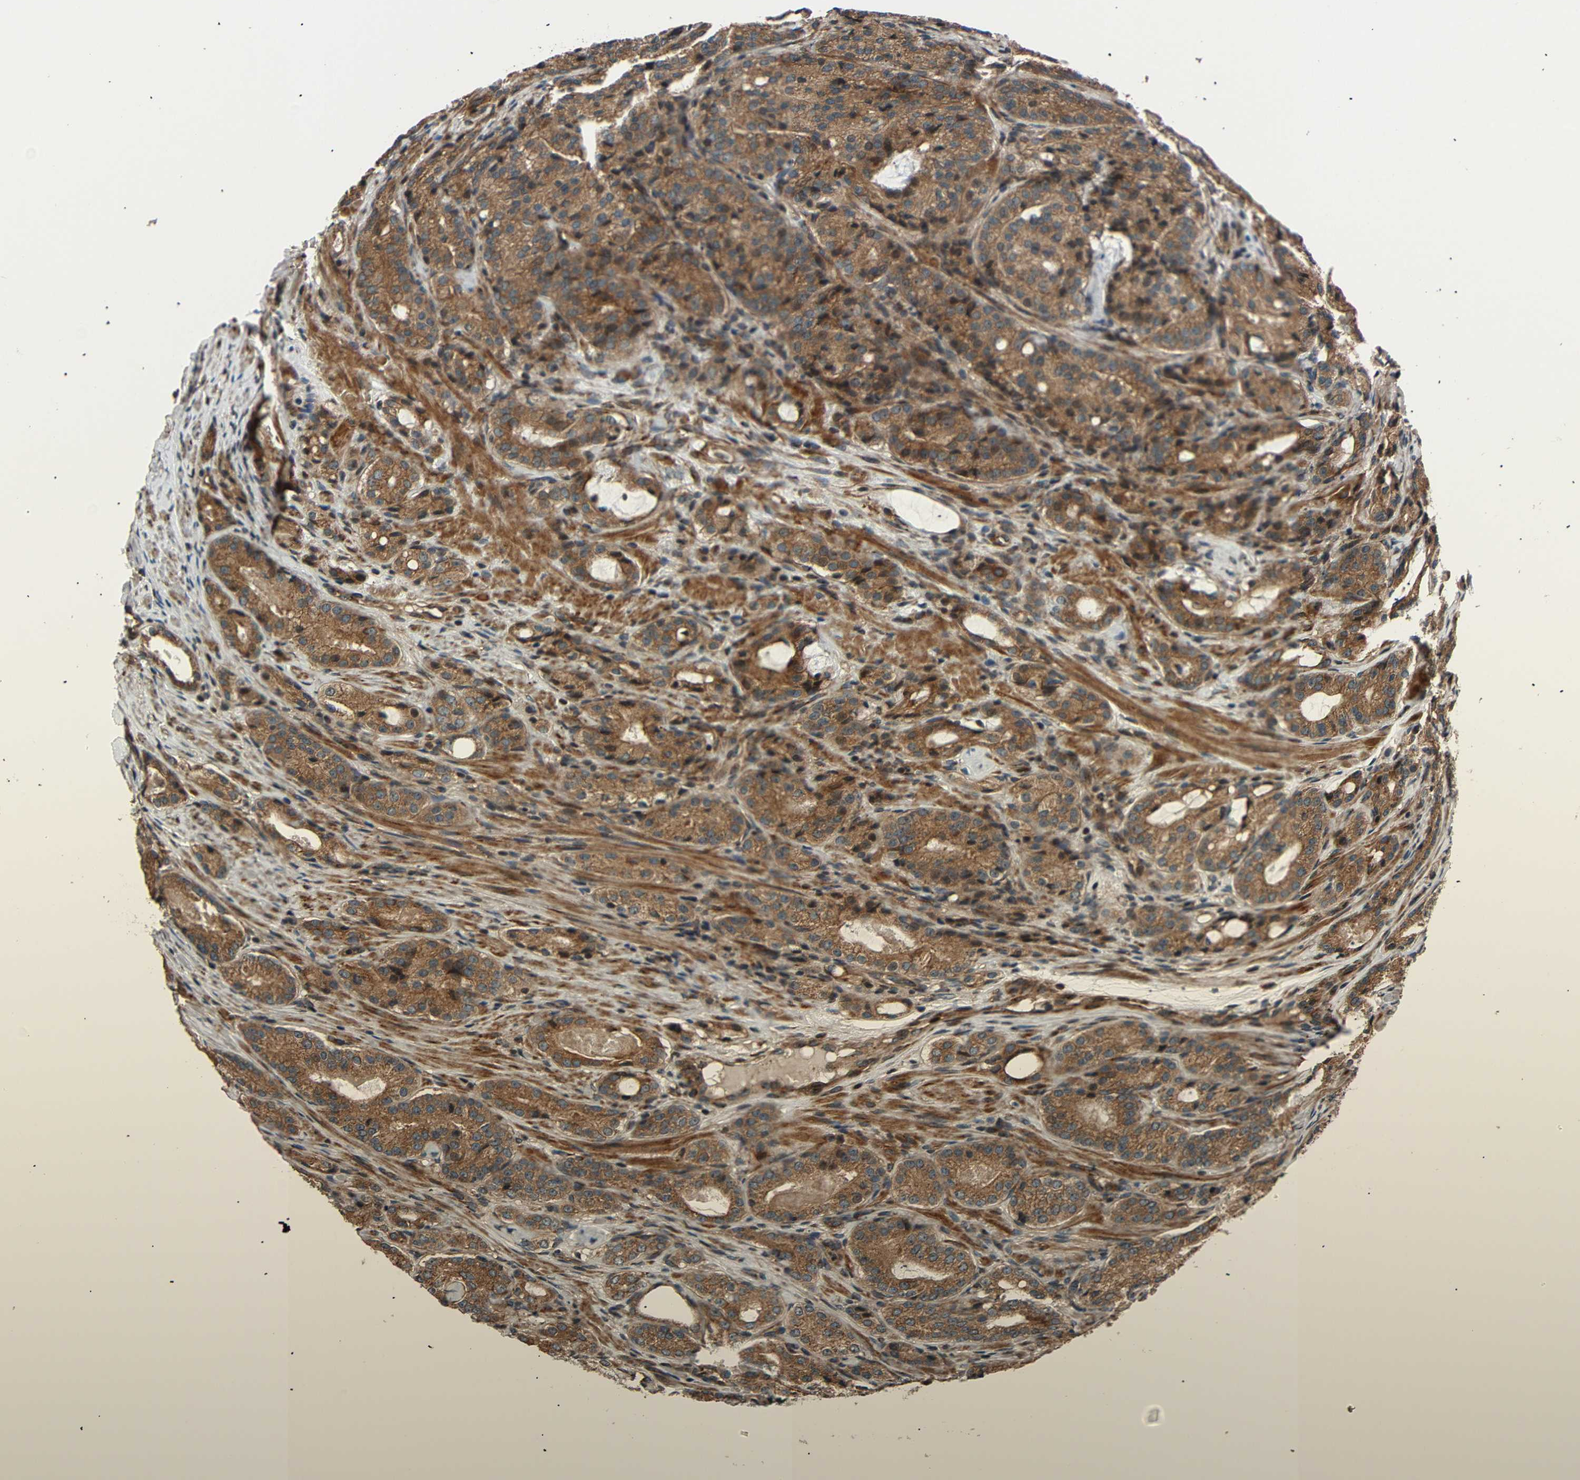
{"staining": {"intensity": "moderate", "quantity": ">75%", "location": "cytoplasmic/membranous"}, "tissue": "prostate cancer", "cell_type": "Tumor cells", "image_type": "cancer", "snomed": [{"axis": "morphology", "description": "Adenocarcinoma, High grade"}, {"axis": "topography", "description": "Prostate"}], "caption": "Human prostate cancer stained for a protein (brown) displays moderate cytoplasmic/membranous positive positivity in about >75% of tumor cells.", "gene": "AKAP9", "patient": {"sex": "male", "age": 72}}